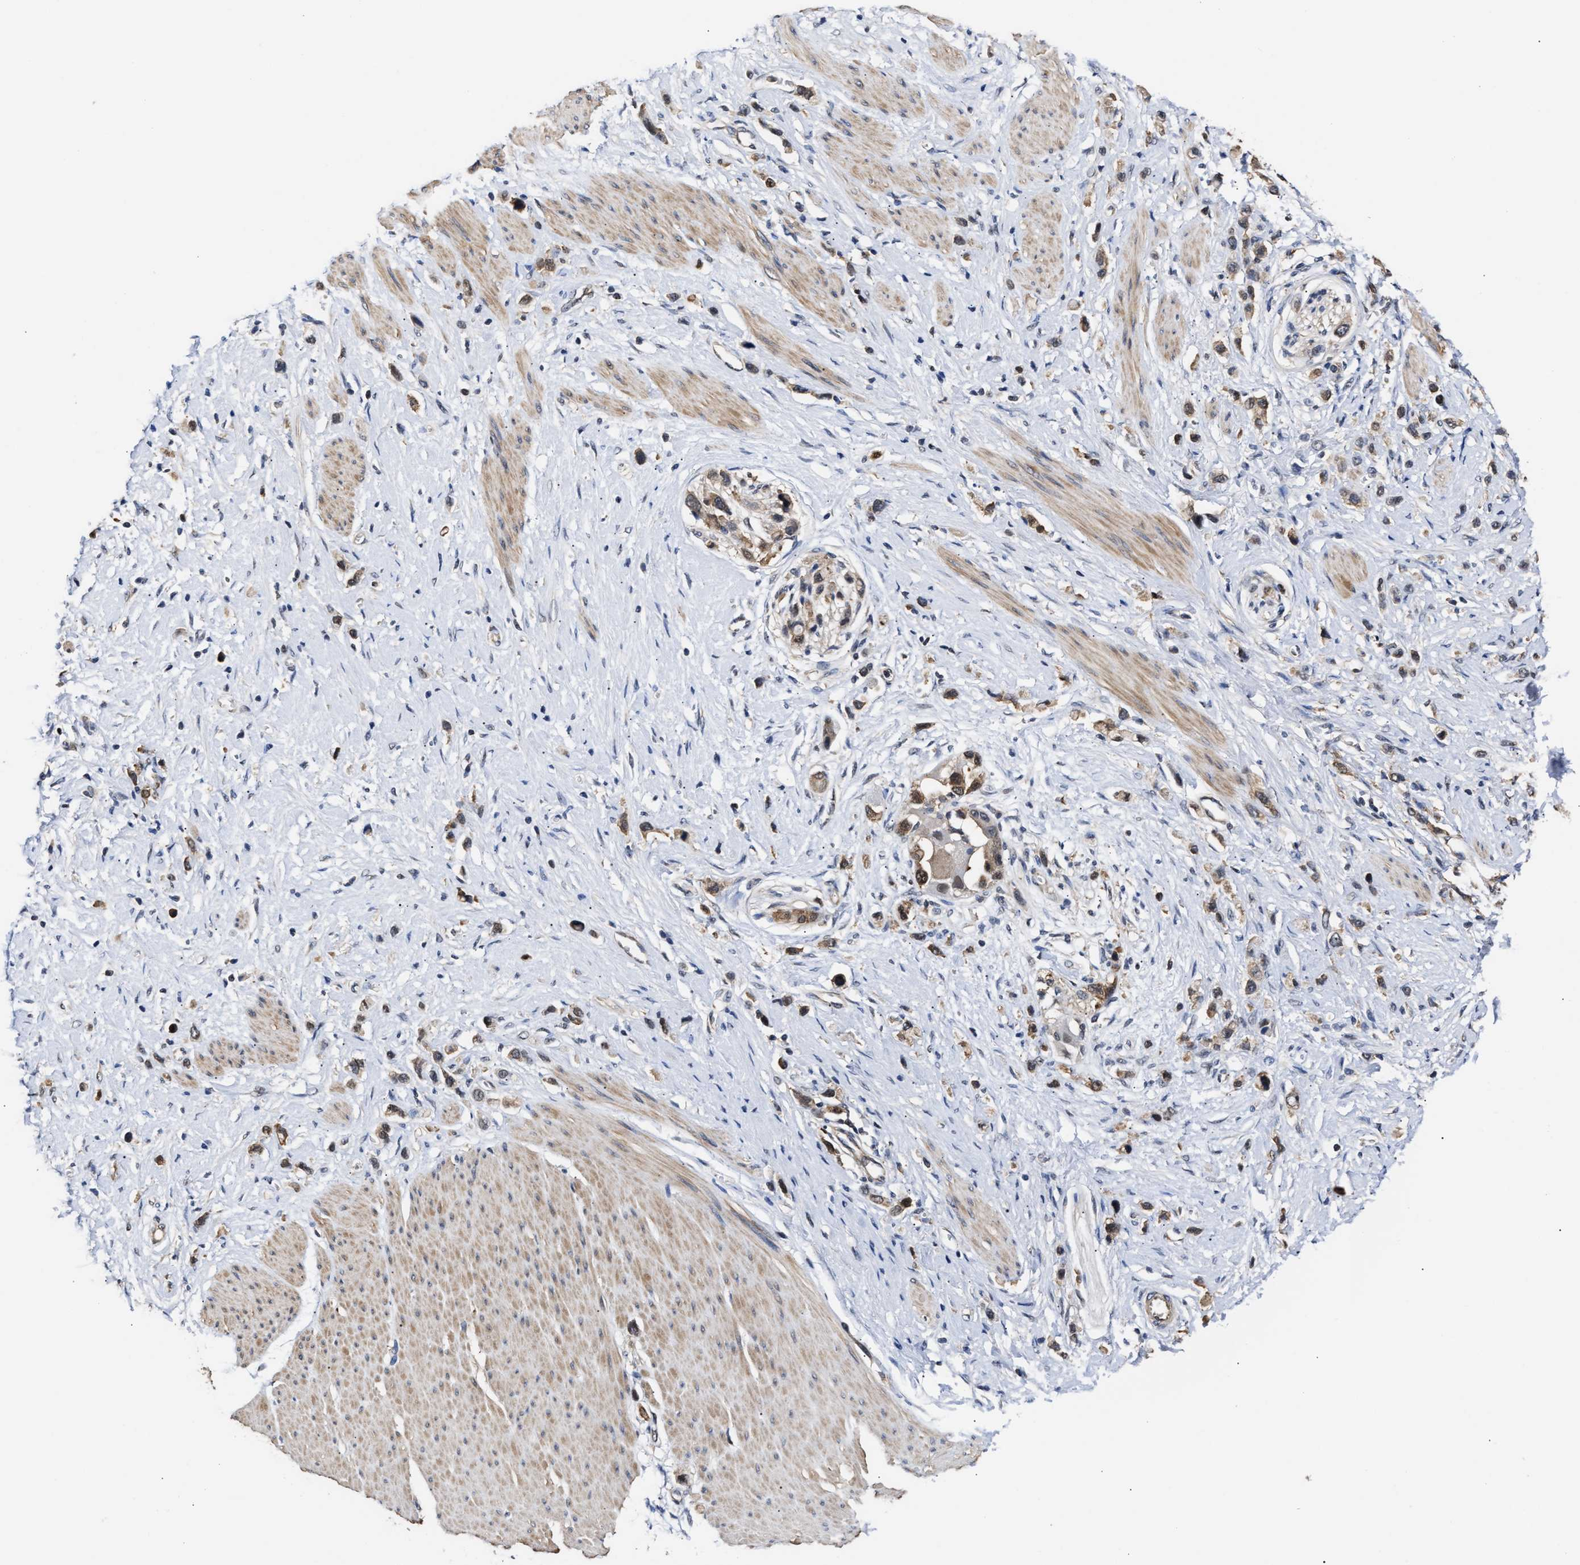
{"staining": {"intensity": "moderate", "quantity": "25%-75%", "location": "cytoplasmic/membranous"}, "tissue": "stomach cancer", "cell_type": "Tumor cells", "image_type": "cancer", "snomed": [{"axis": "morphology", "description": "Adenocarcinoma, NOS"}, {"axis": "topography", "description": "Stomach"}], "caption": "A micrograph of human stomach cancer stained for a protein exhibits moderate cytoplasmic/membranous brown staining in tumor cells. (DAB IHC with brightfield microscopy, high magnification).", "gene": "KLHDC1", "patient": {"sex": "female", "age": 65}}